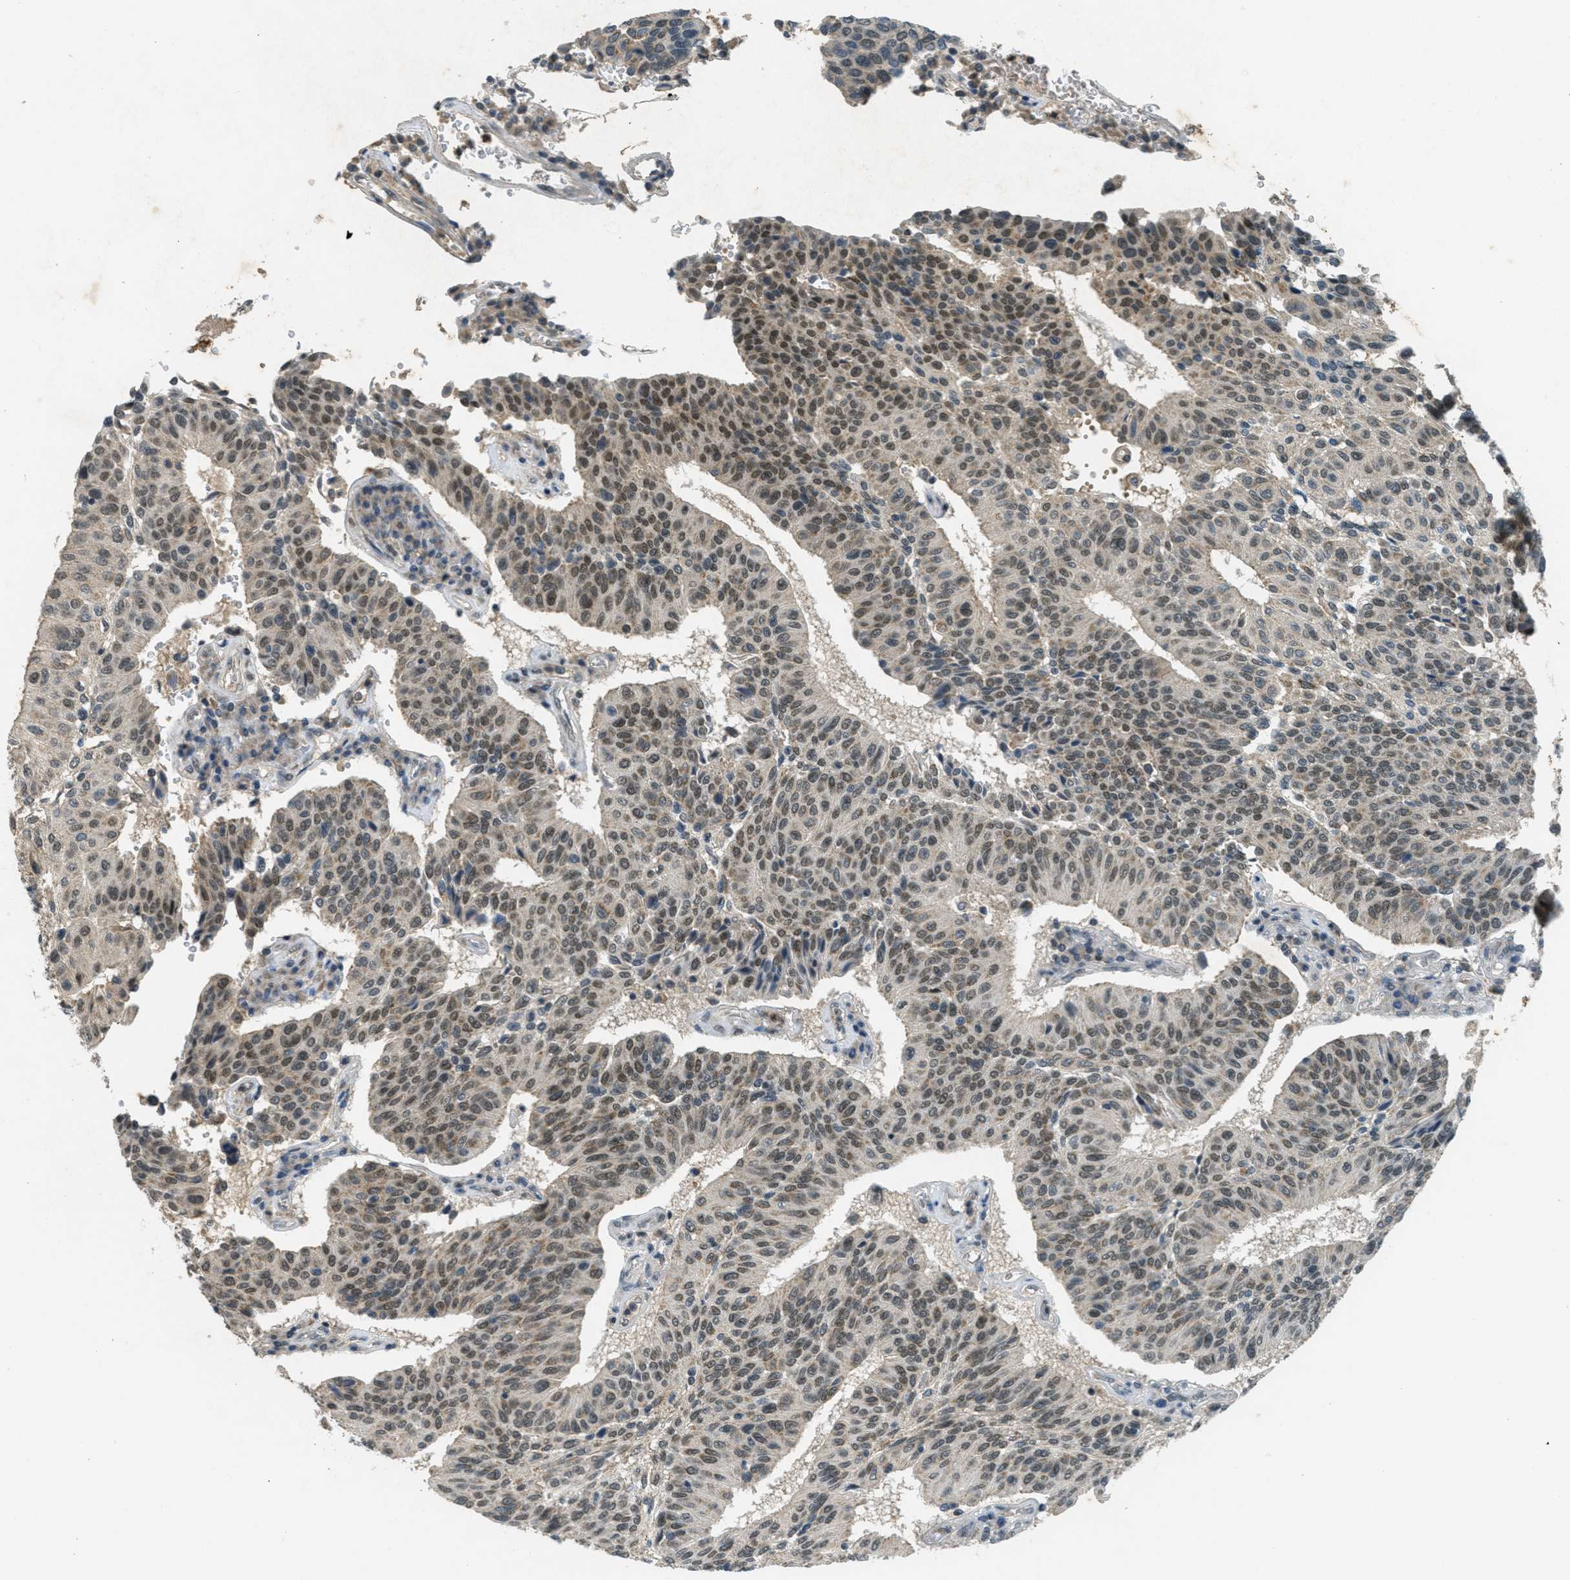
{"staining": {"intensity": "moderate", "quantity": "25%-75%", "location": "nuclear"}, "tissue": "urothelial cancer", "cell_type": "Tumor cells", "image_type": "cancer", "snomed": [{"axis": "morphology", "description": "Urothelial carcinoma, High grade"}, {"axis": "topography", "description": "Urinary bladder"}], "caption": "The micrograph shows staining of urothelial carcinoma (high-grade), revealing moderate nuclear protein positivity (brown color) within tumor cells.", "gene": "TCF20", "patient": {"sex": "male", "age": 66}}